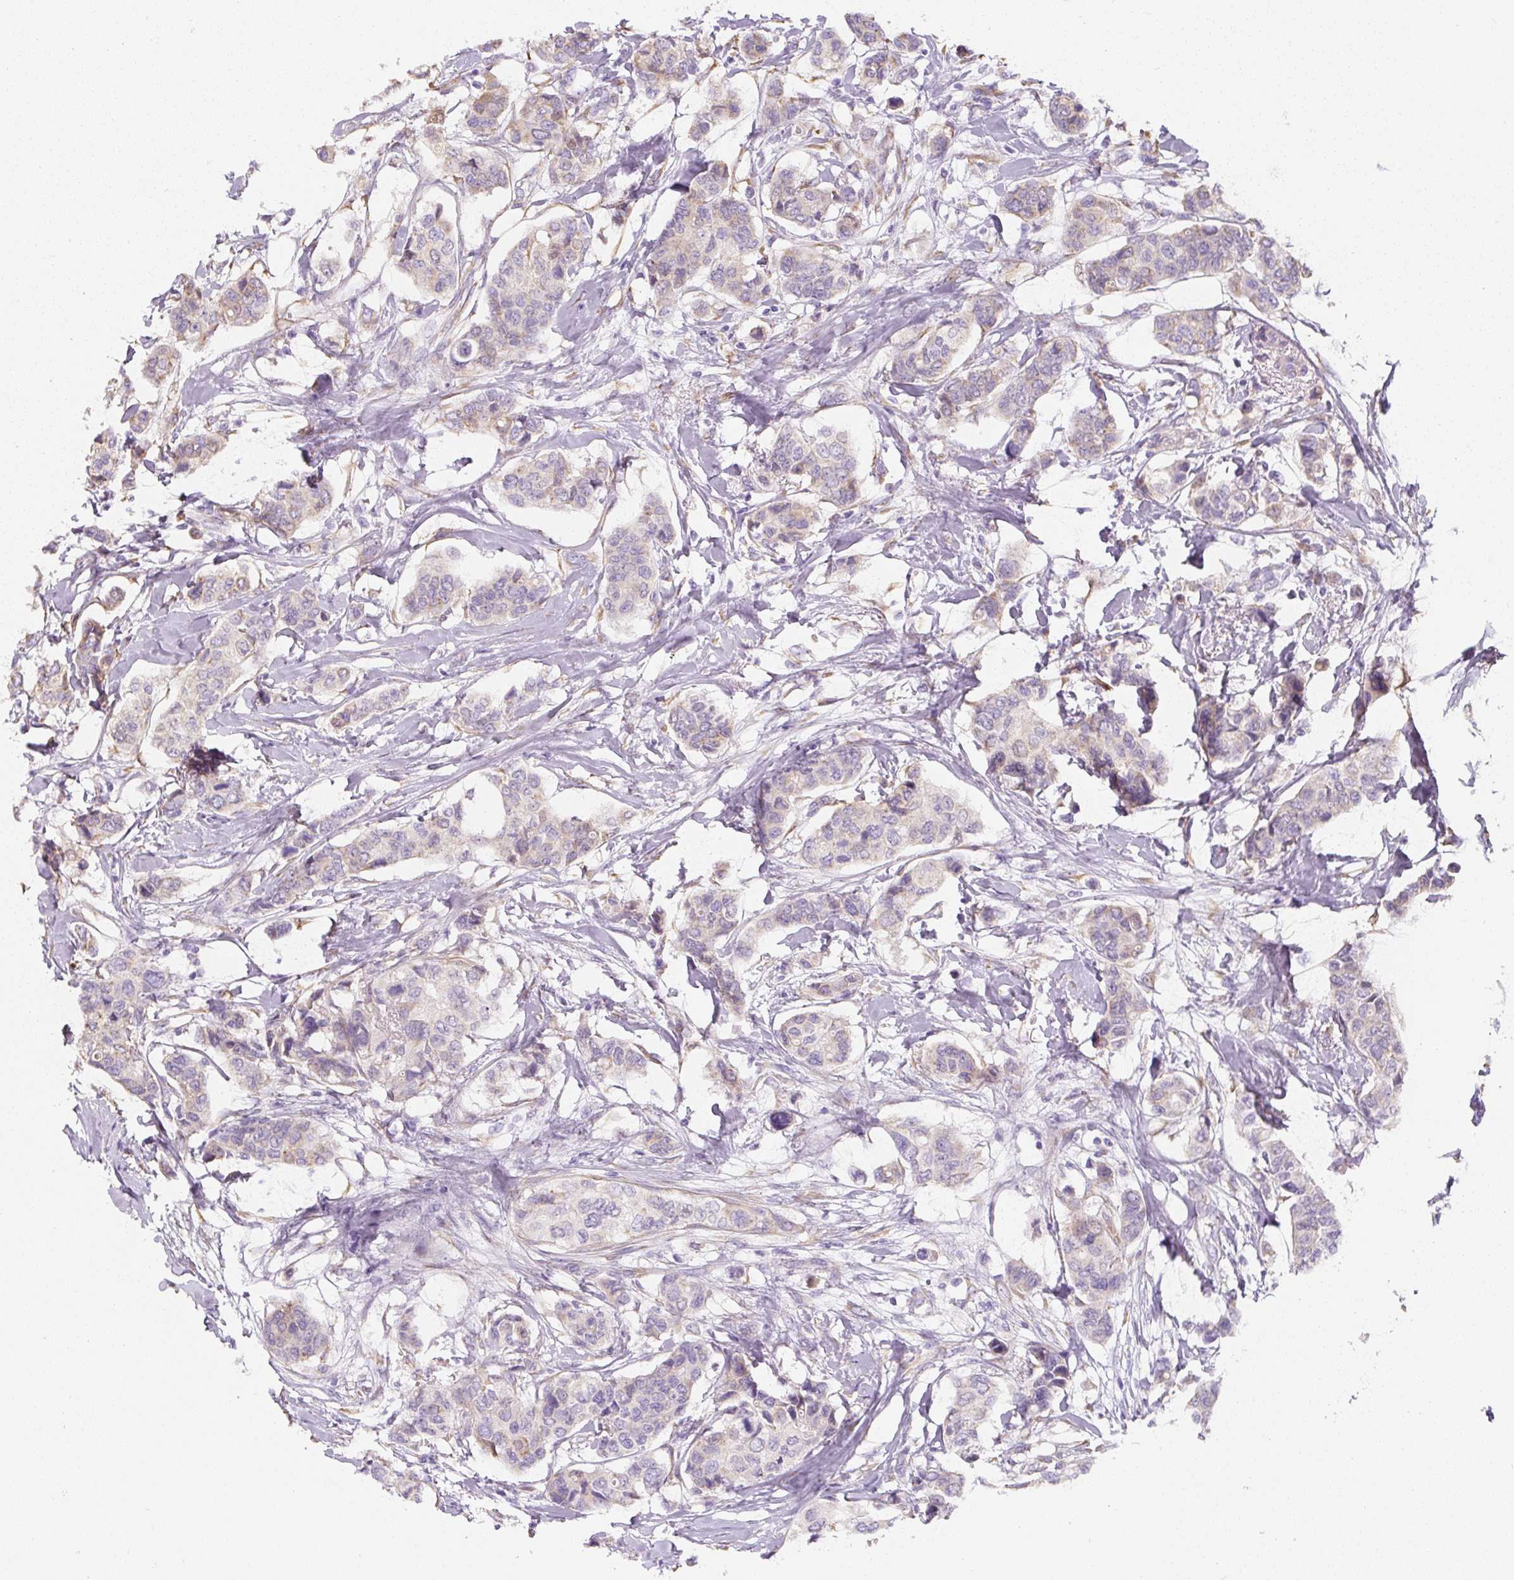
{"staining": {"intensity": "weak", "quantity": "25%-75%", "location": "cytoplasmic/membranous"}, "tissue": "breast cancer", "cell_type": "Tumor cells", "image_type": "cancer", "snomed": [{"axis": "morphology", "description": "Lobular carcinoma"}, {"axis": "topography", "description": "Breast"}], "caption": "There is low levels of weak cytoplasmic/membranous expression in tumor cells of breast cancer (lobular carcinoma), as demonstrated by immunohistochemical staining (brown color).", "gene": "PWWP3B", "patient": {"sex": "female", "age": 51}}